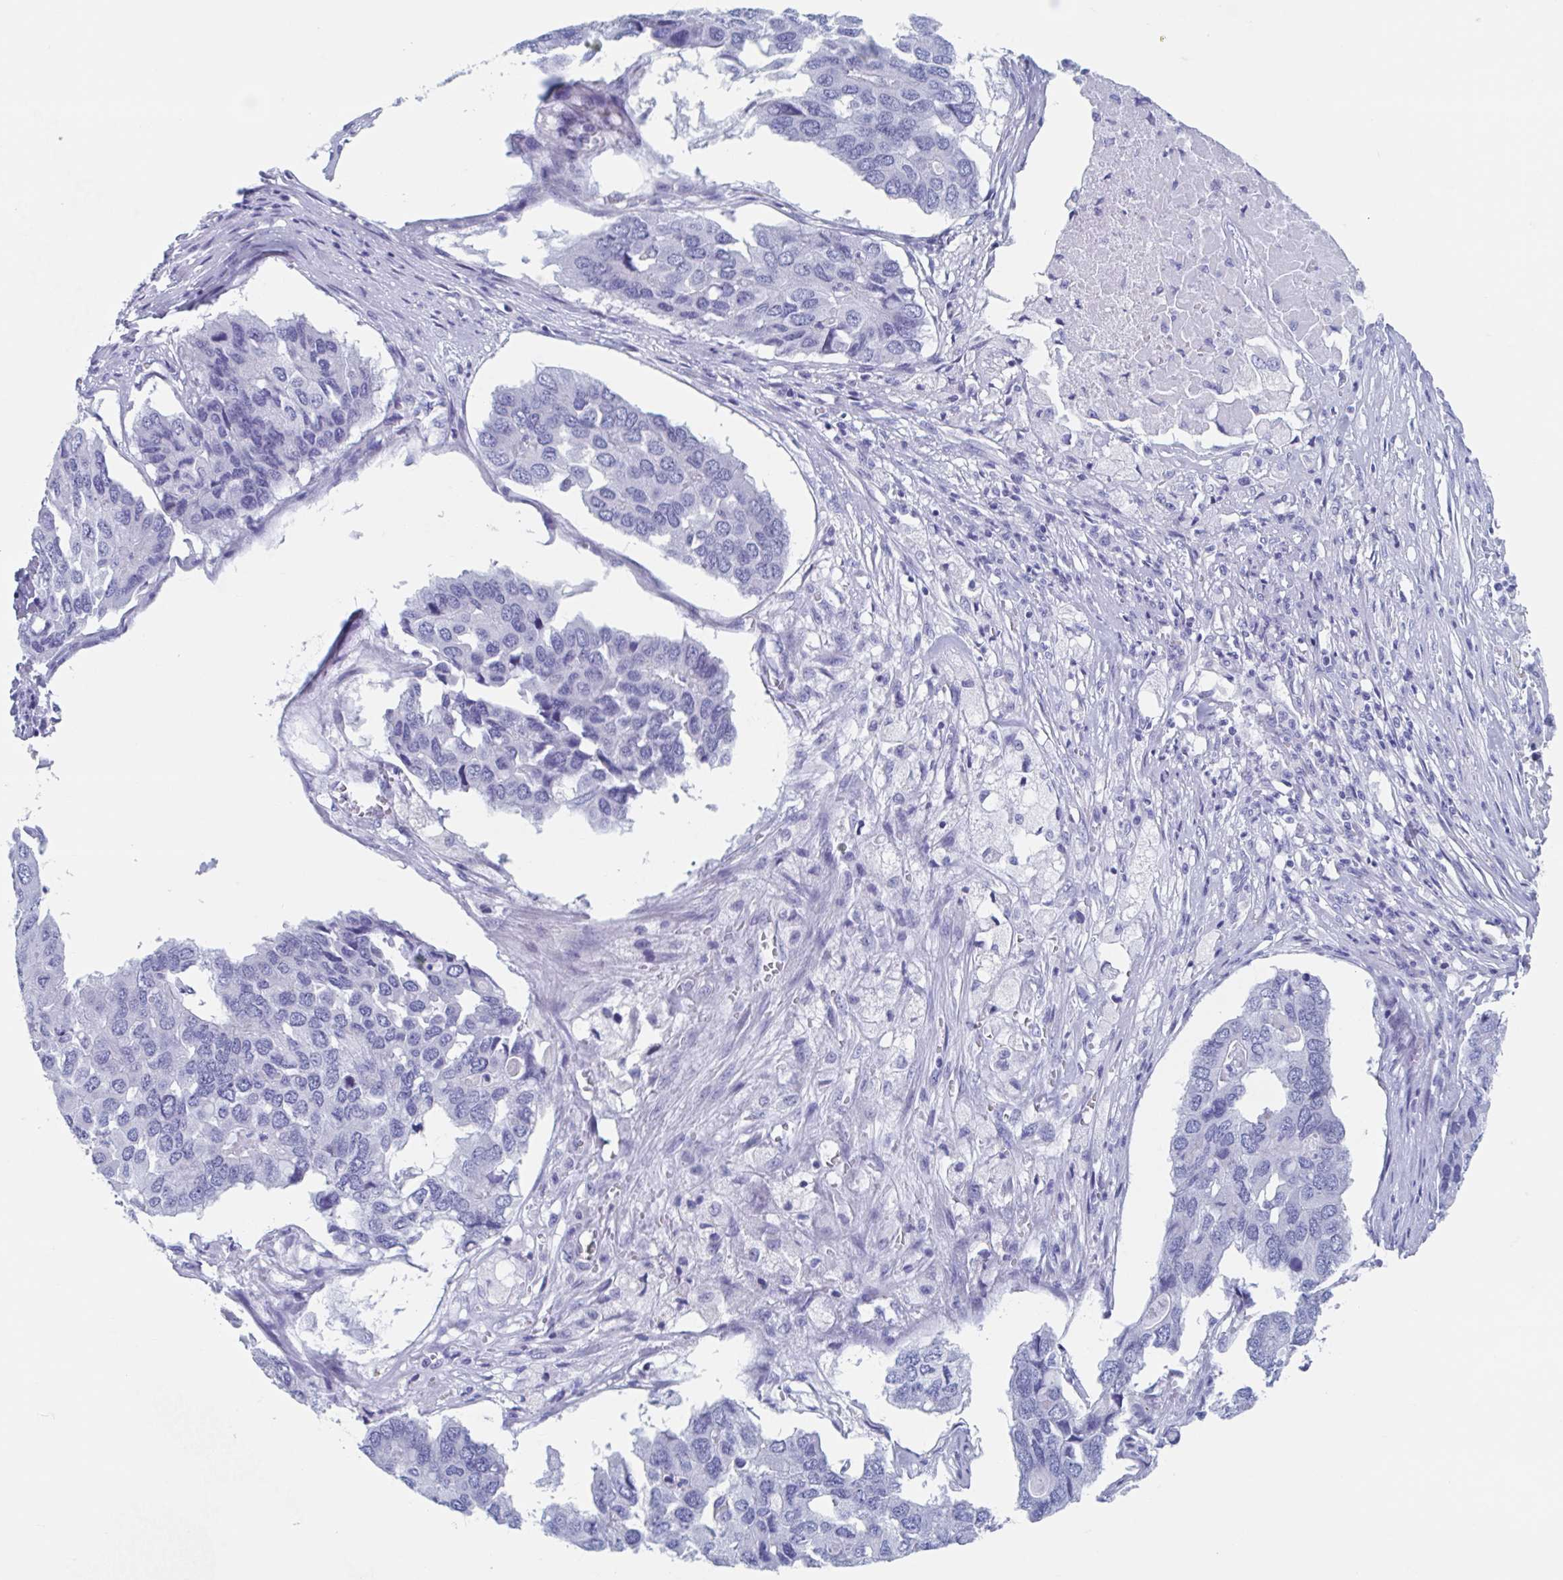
{"staining": {"intensity": "negative", "quantity": "none", "location": "none"}, "tissue": "pancreatic cancer", "cell_type": "Tumor cells", "image_type": "cancer", "snomed": [{"axis": "morphology", "description": "Adenocarcinoma, NOS"}, {"axis": "topography", "description": "Pancreas"}], "caption": "This histopathology image is of pancreatic cancer (adenocarcinoma) stained with IHC to label a protein in brown with the nuclei are counter-stained blue. There is no positivity in tumor cells. Brightfield microscopy of immunohistochemistry (IHC) stained with DAB (brown) and hematoxylin (blue), captured at high magnification.", "gene": "SHCBP1L", "patient": {"sex": "male", "age": 50}}